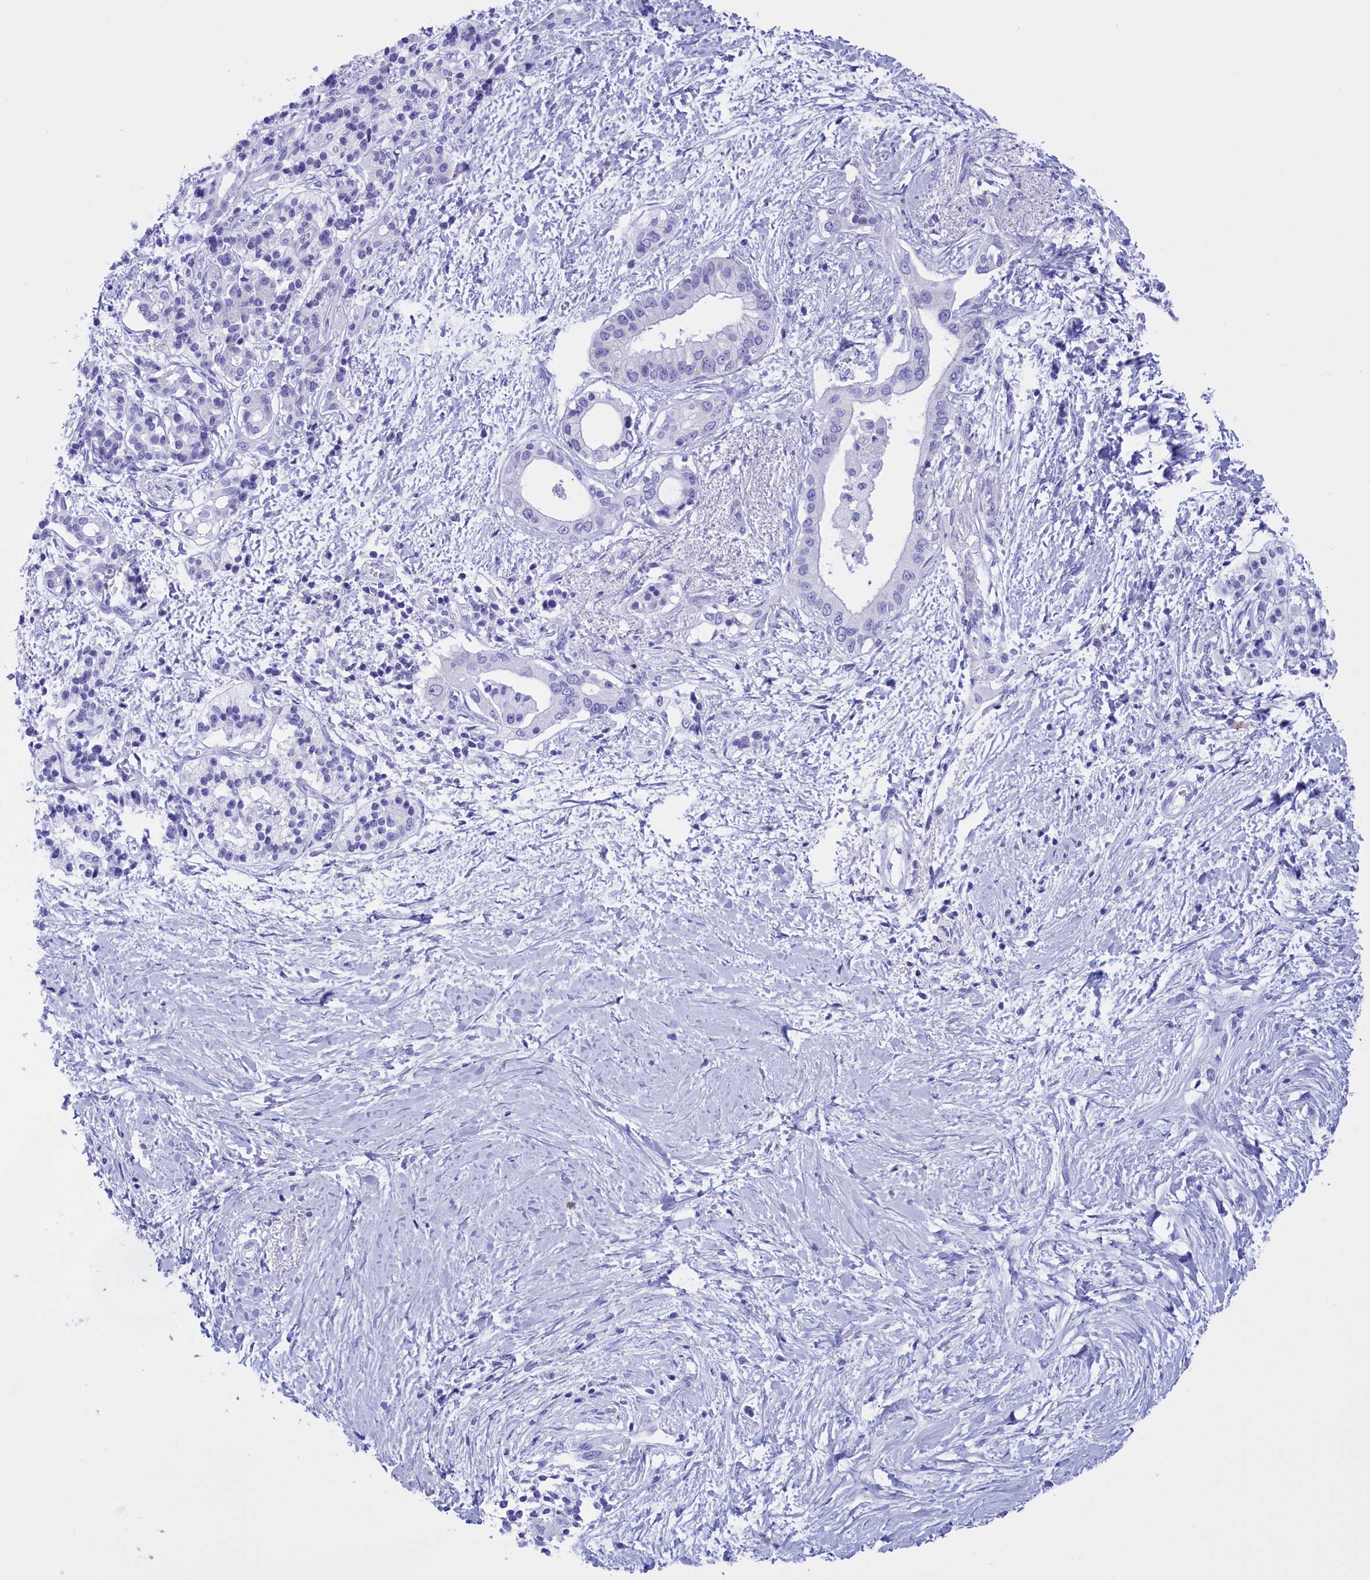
{"staining": {"intensity": "negative", "quantity": "none", "location": "none"}, "tissue": "pancreatic cancer", "cell_type": "Tumor cells", "image_type": "cancer", "snomed": [{"axis": "morphology", "description": "Normal tissue, NOS"}, {"axis": "morphology", "description": "Adenocarcinoma, NOS"}, {"axis": "topography", "description": "Pancreas"}, {"axis": "topography", "description": "Peripheral nerve tissue"}], "caption": "Micrograph shows no protein expression in tumor cells of adenocarcinoma (pancreatic) tissue. (Immunohistochemistry (ihc), brightfield microscopy, high magnification).", "gene": "BRI3", "patient": {"sex": "male", "age": 59}}